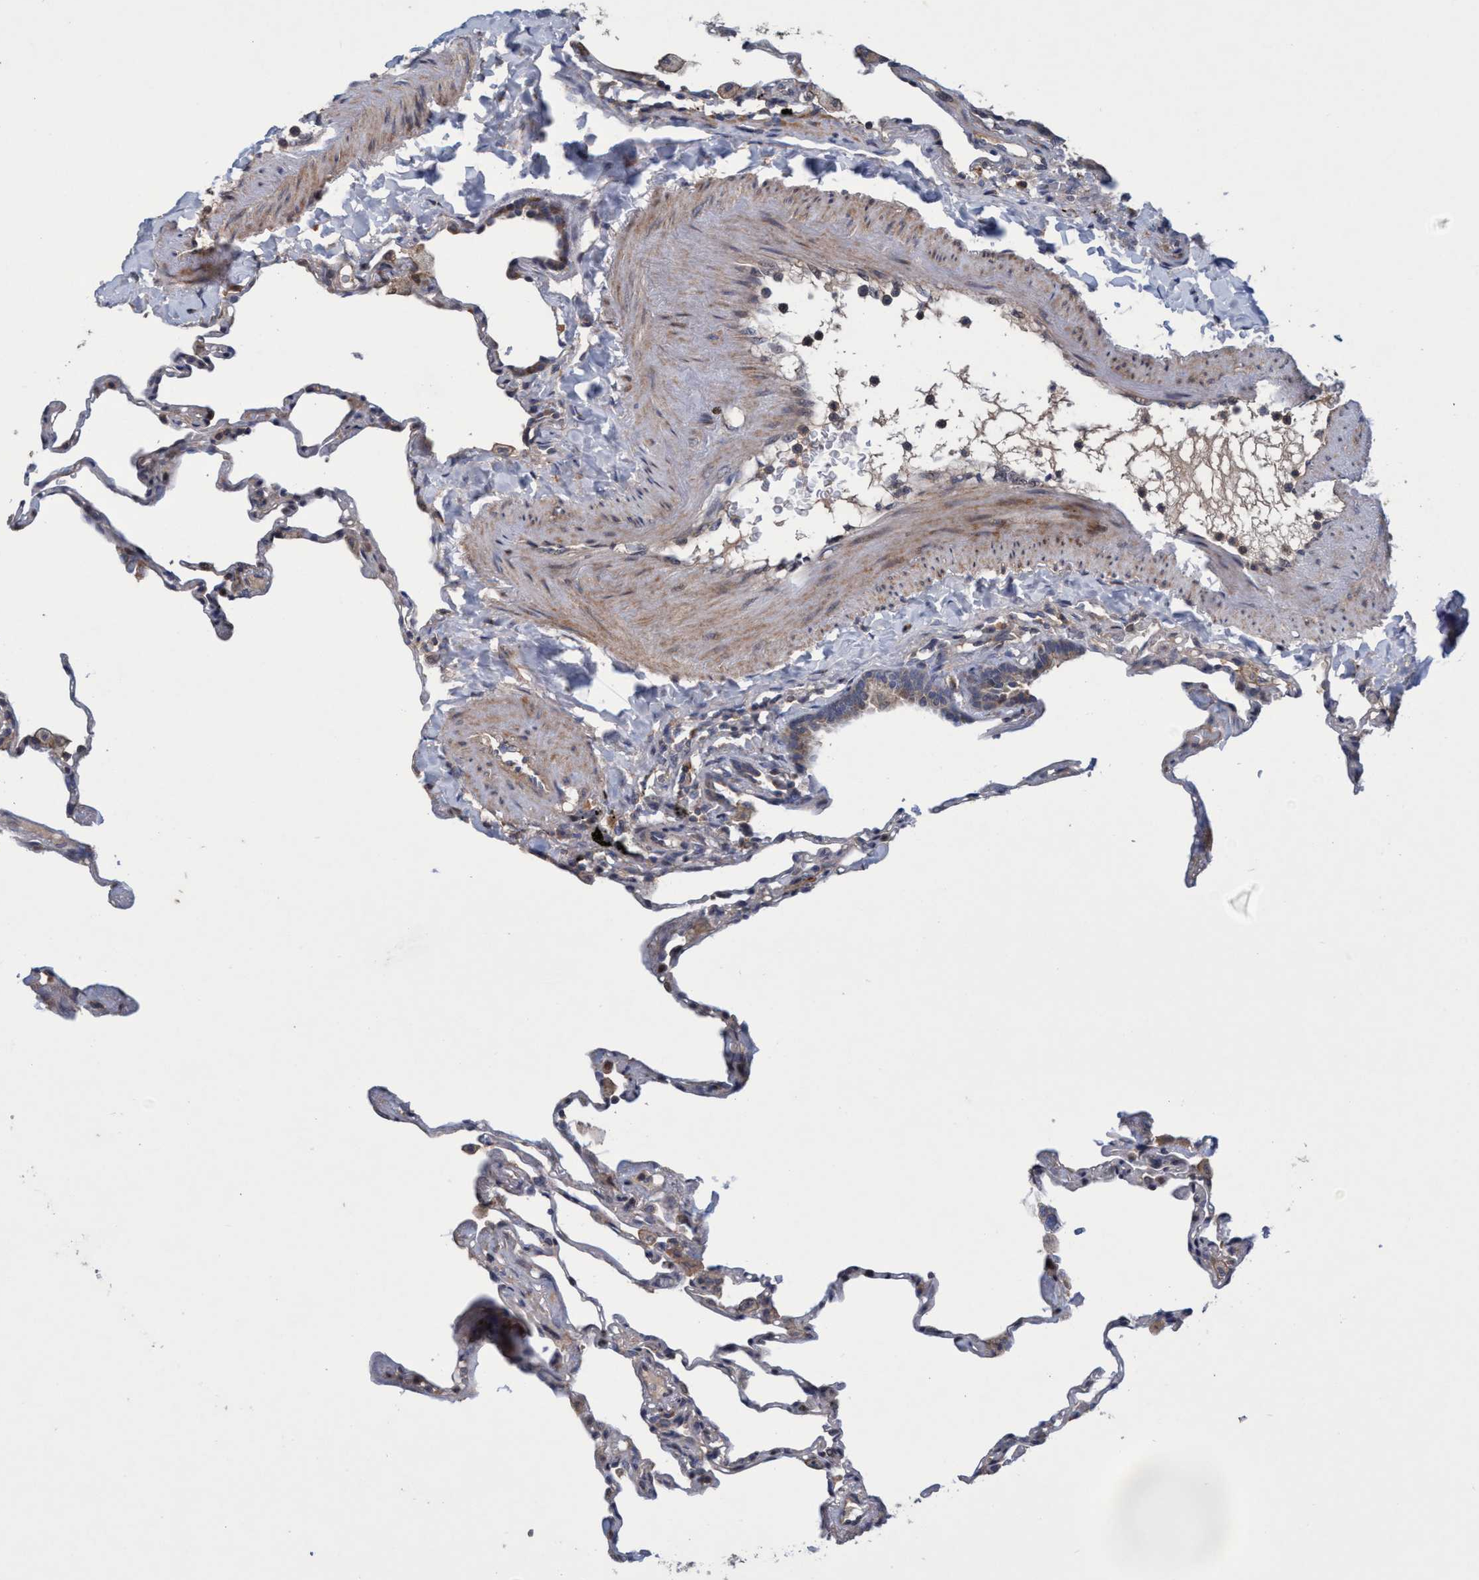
{"staining": {"intensity": "weak", "quantity": "<25%", "location": "cytoplasmic/membranous"}, "tissue": "lung", "cell_type": "Alveolar cells", "image_type": "normal", "snomed": [{"axis": "morphology", "description": "Normal tissue, NOS"}, {"axis": "topography", "description": "Lung"}], "caption": "The immunohistochemistry micrograph has no significant positivity in alveolar cells of lung. The staining was performed using DAB to visualize the protein expression in brown, while the nuclei were stained in blue with hematoxylin (Magnification: 20x).", "gene": "ZNF677", "patient": {"sex": "male", "age": 59}}